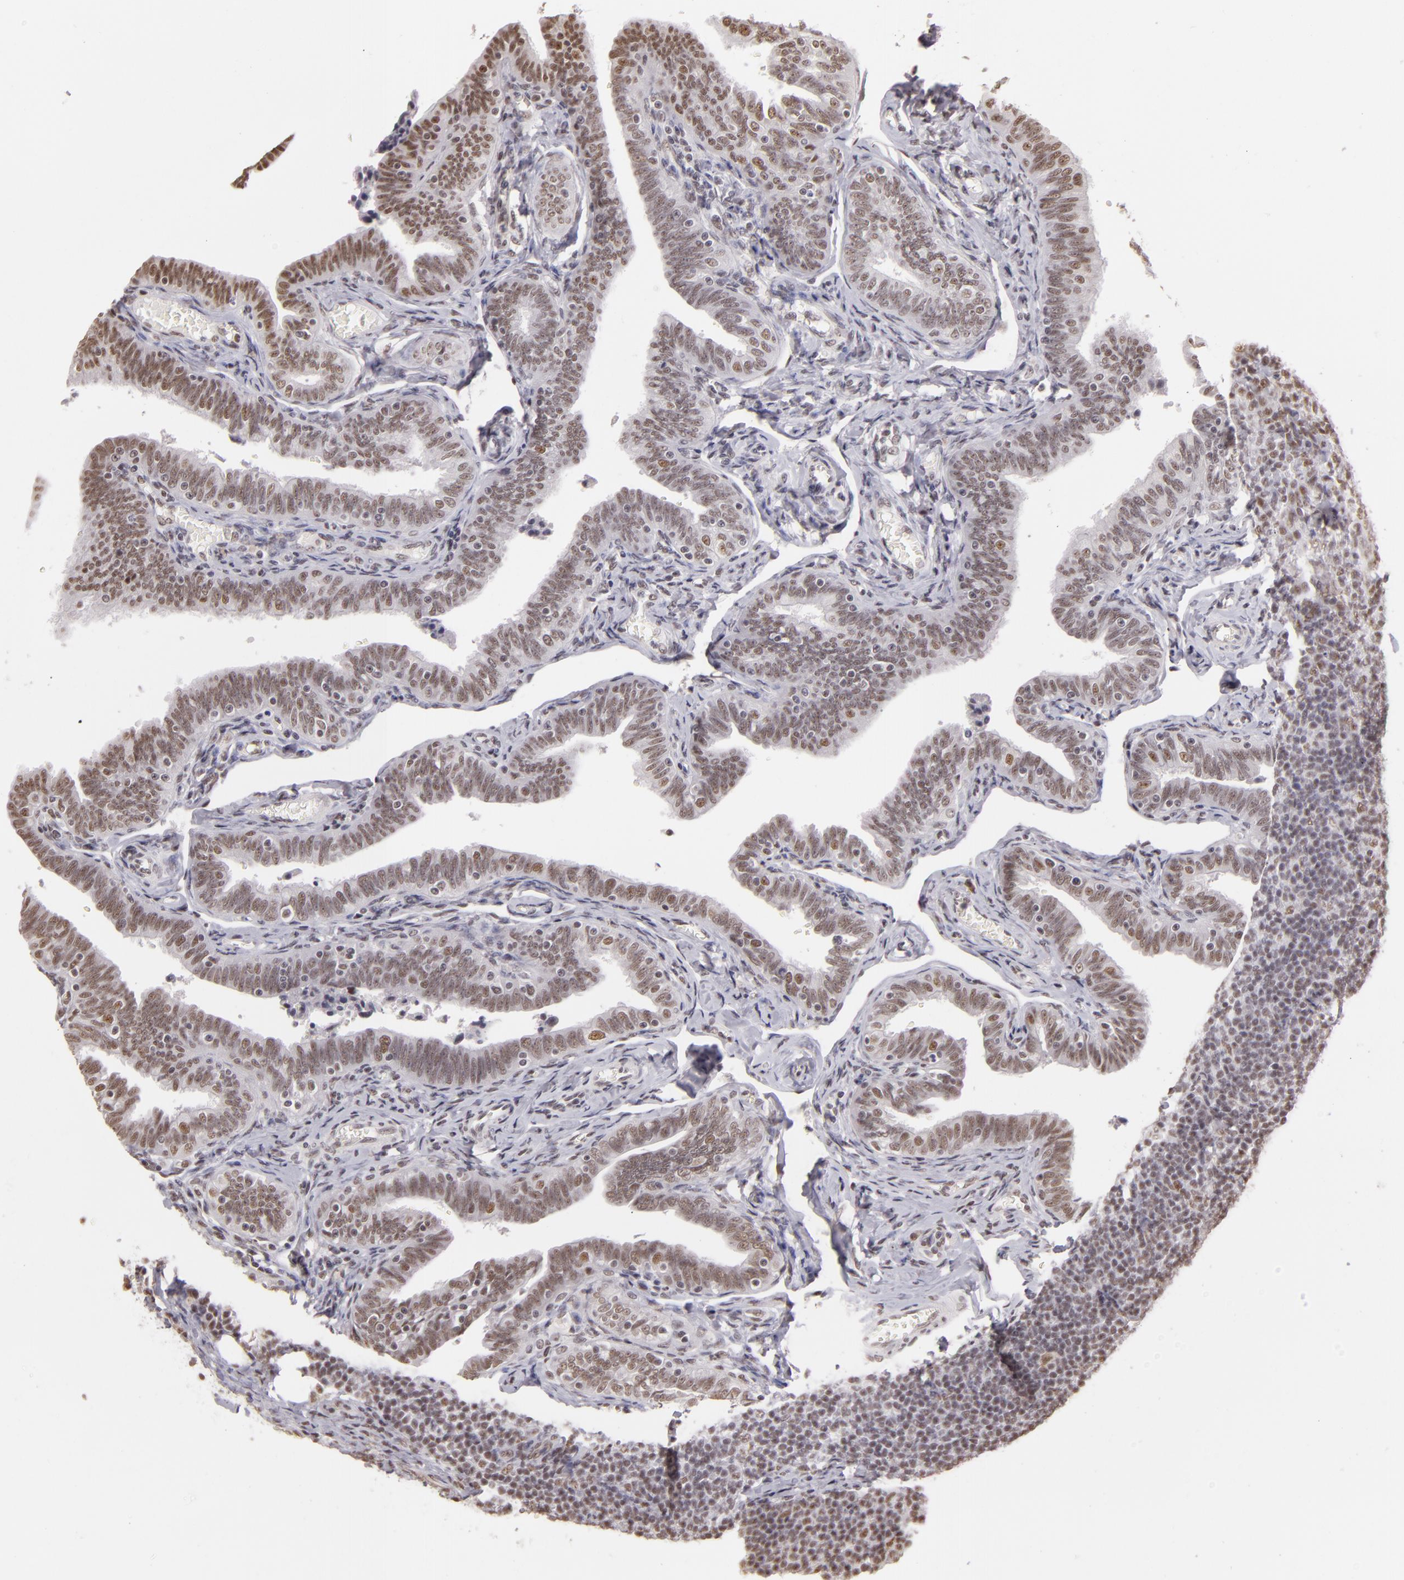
{"staining": {"intensity": "moderate", "quantity": ">75%", "location": "nuclear"}, "tissue": "fallopian tube", "cell_type": "Glandular cells", "image_type": "normal", "snomed": [{"axis": "morphology", "description": "Normal tissue, NOS"}, {"axis": "topography", "description": "Fallopian tube"}, {"axis": "topography", "description": "Ovary"}], "caption": "The image displays staining of normal fallopian tube, revealing moderate nuclear protein positivity (brown color) within glandular cells.", "gene": "INTS6", "patient": {"sex": "female", "age": 69}}